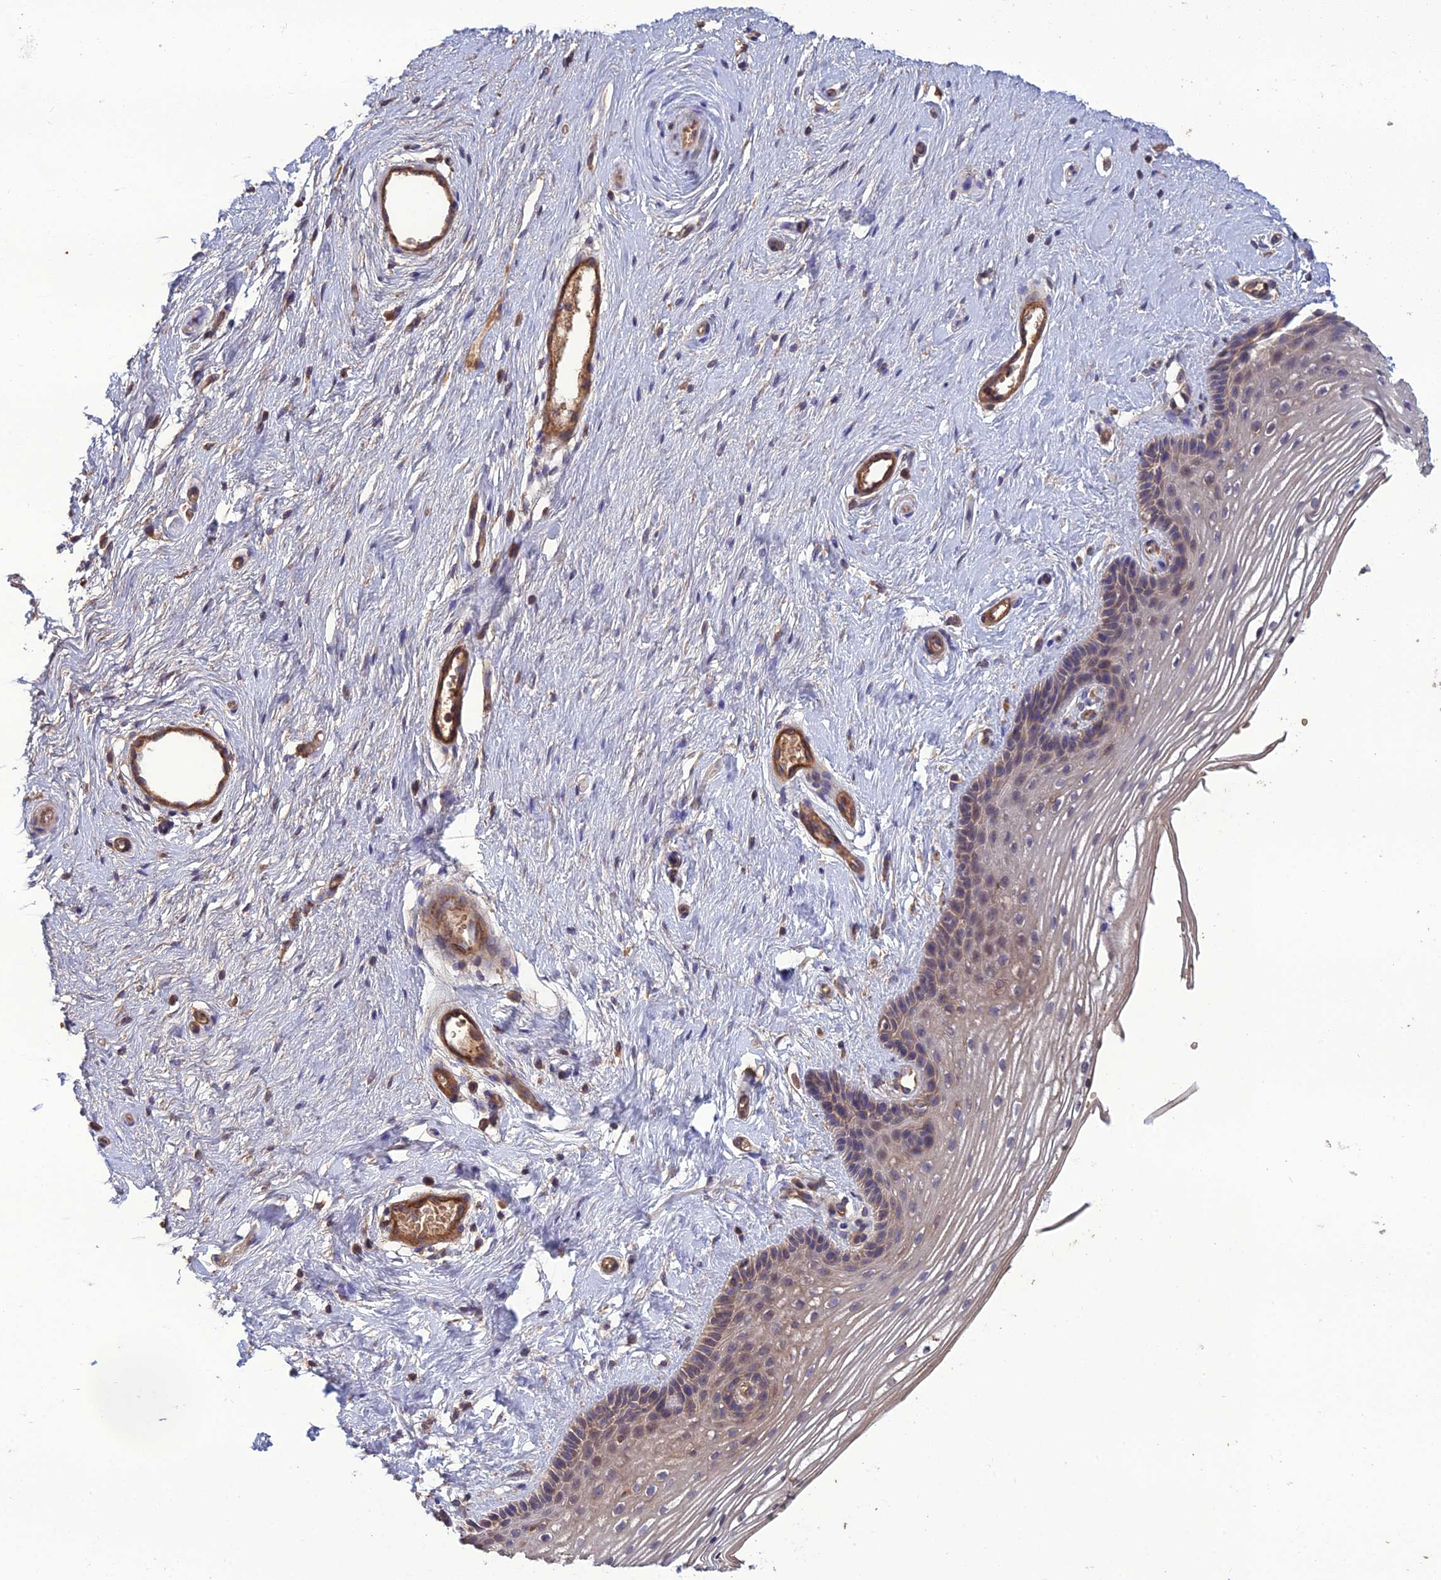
{"staining": {"intensity": "moderate", "quantity": "25%-75%", "location": "cytoplasmic/membranous"}, "tissue": "vagina", "cell_type": "Squamous epithelial cells", "image_type": "normal", "snomed": [{"axis": "morphology", "description": "Normal tissue, NOS"}, {"axis": "topography", "description": "Vagina"}], "caption": "This photomicrograph displays immunohistochemistry (IHC) staining of benign human vagina, with medium moderate cytoplasmic/membranous positivity in approximately 25%-75% of squamous epithelial cells.", "gene": "GALR2", "patient": {"sex": "female", "age": 46}}